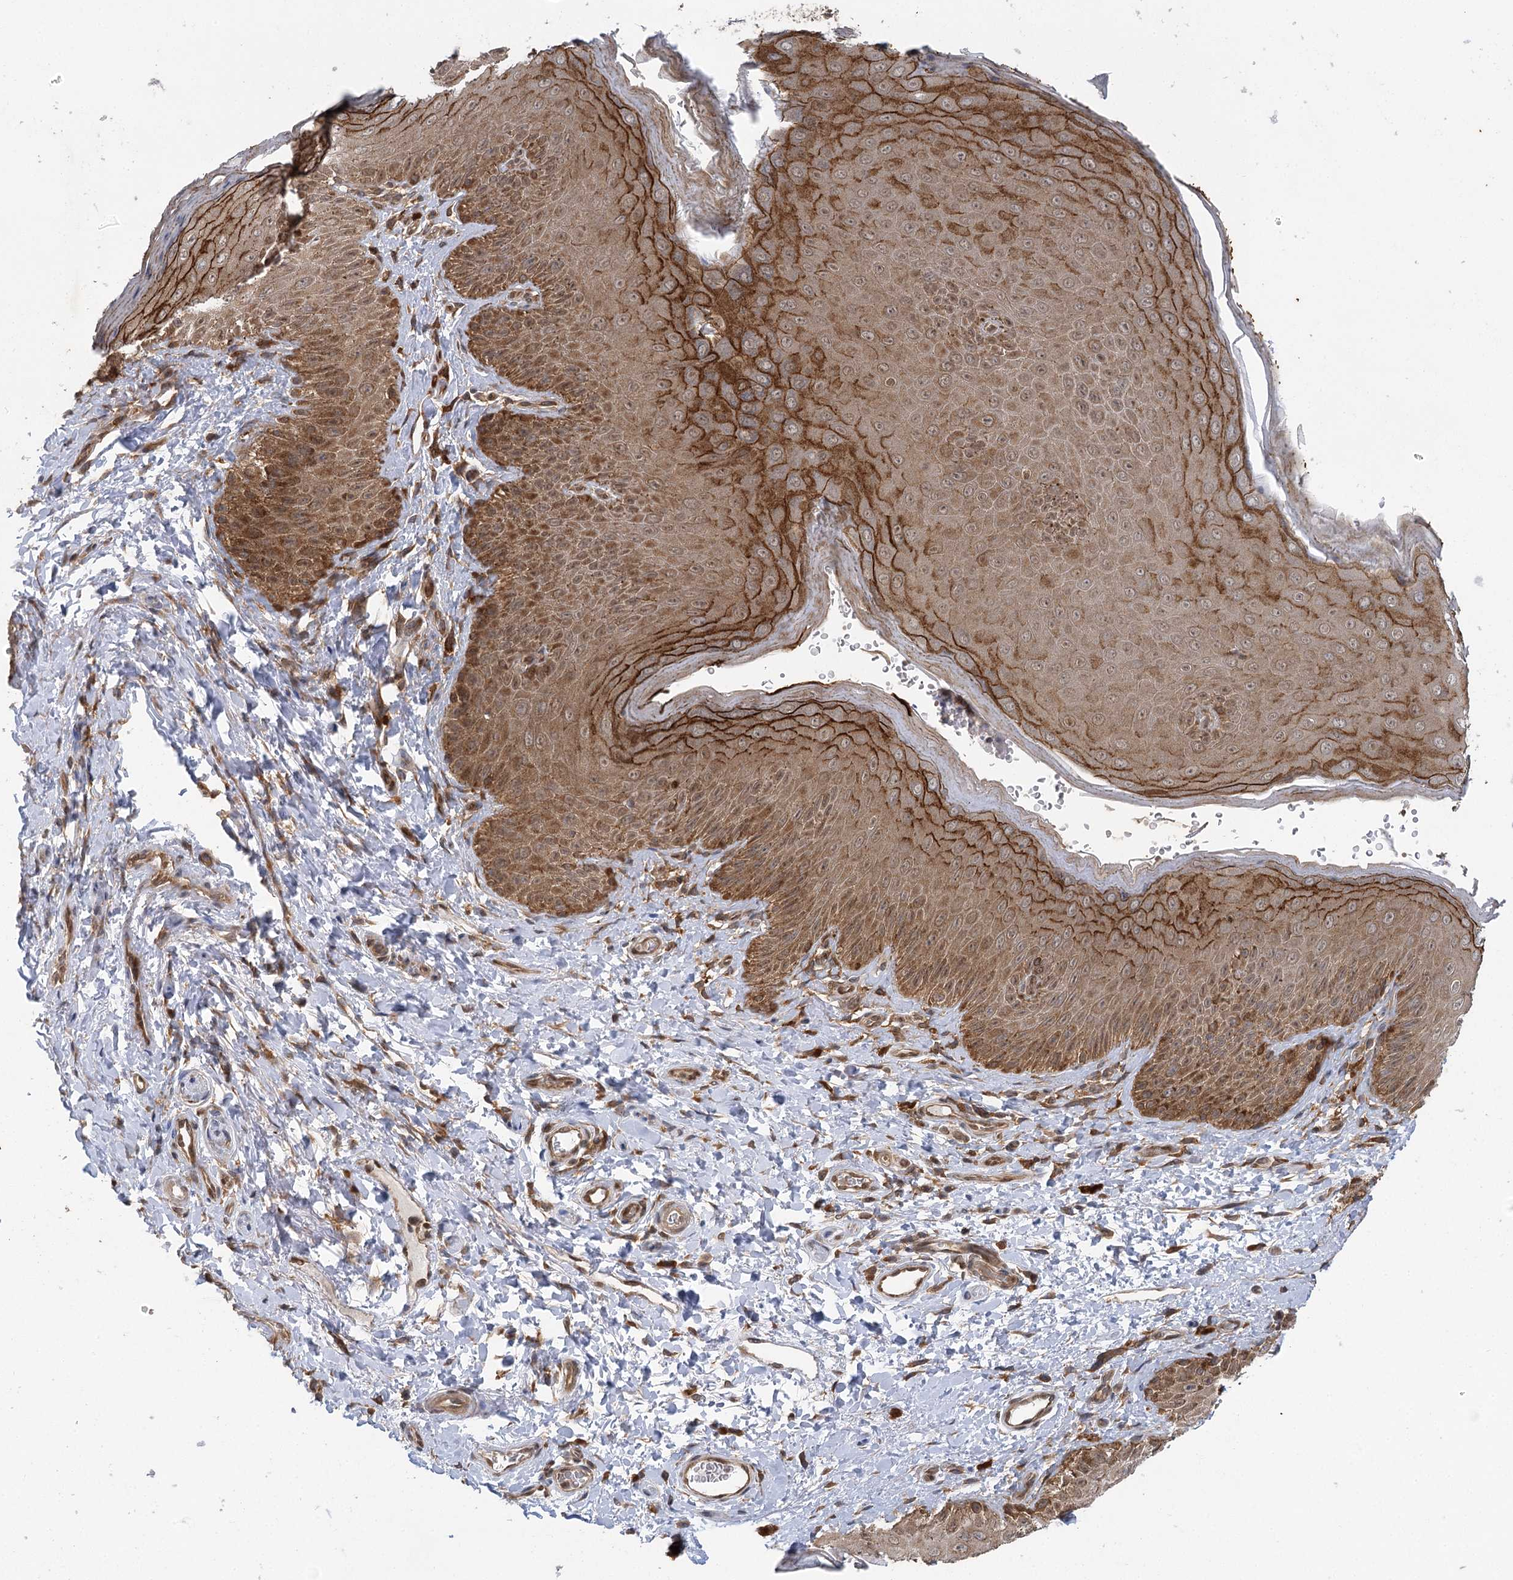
{"staining": {"intensity": "strong", "quantity": "25%-75%", "location": "cytoplasmic/membranous"}, "tissue": "skin", "cell_type": "Epidermal cells", "image_type": "normal", "snomed": [{"axis": "morphology", "description": "Normal tissue, NOS"}, {"axis": "topography", "description": "Anal"}], "caption": "Immunohistochemical staining of normal skin exhibits strong cytoplasmic/membranous protein positivity in approximately 25%-75% of epidermal cells.", "gene": "C12orf4", "patient": {"sex": "male", "age": 44}}